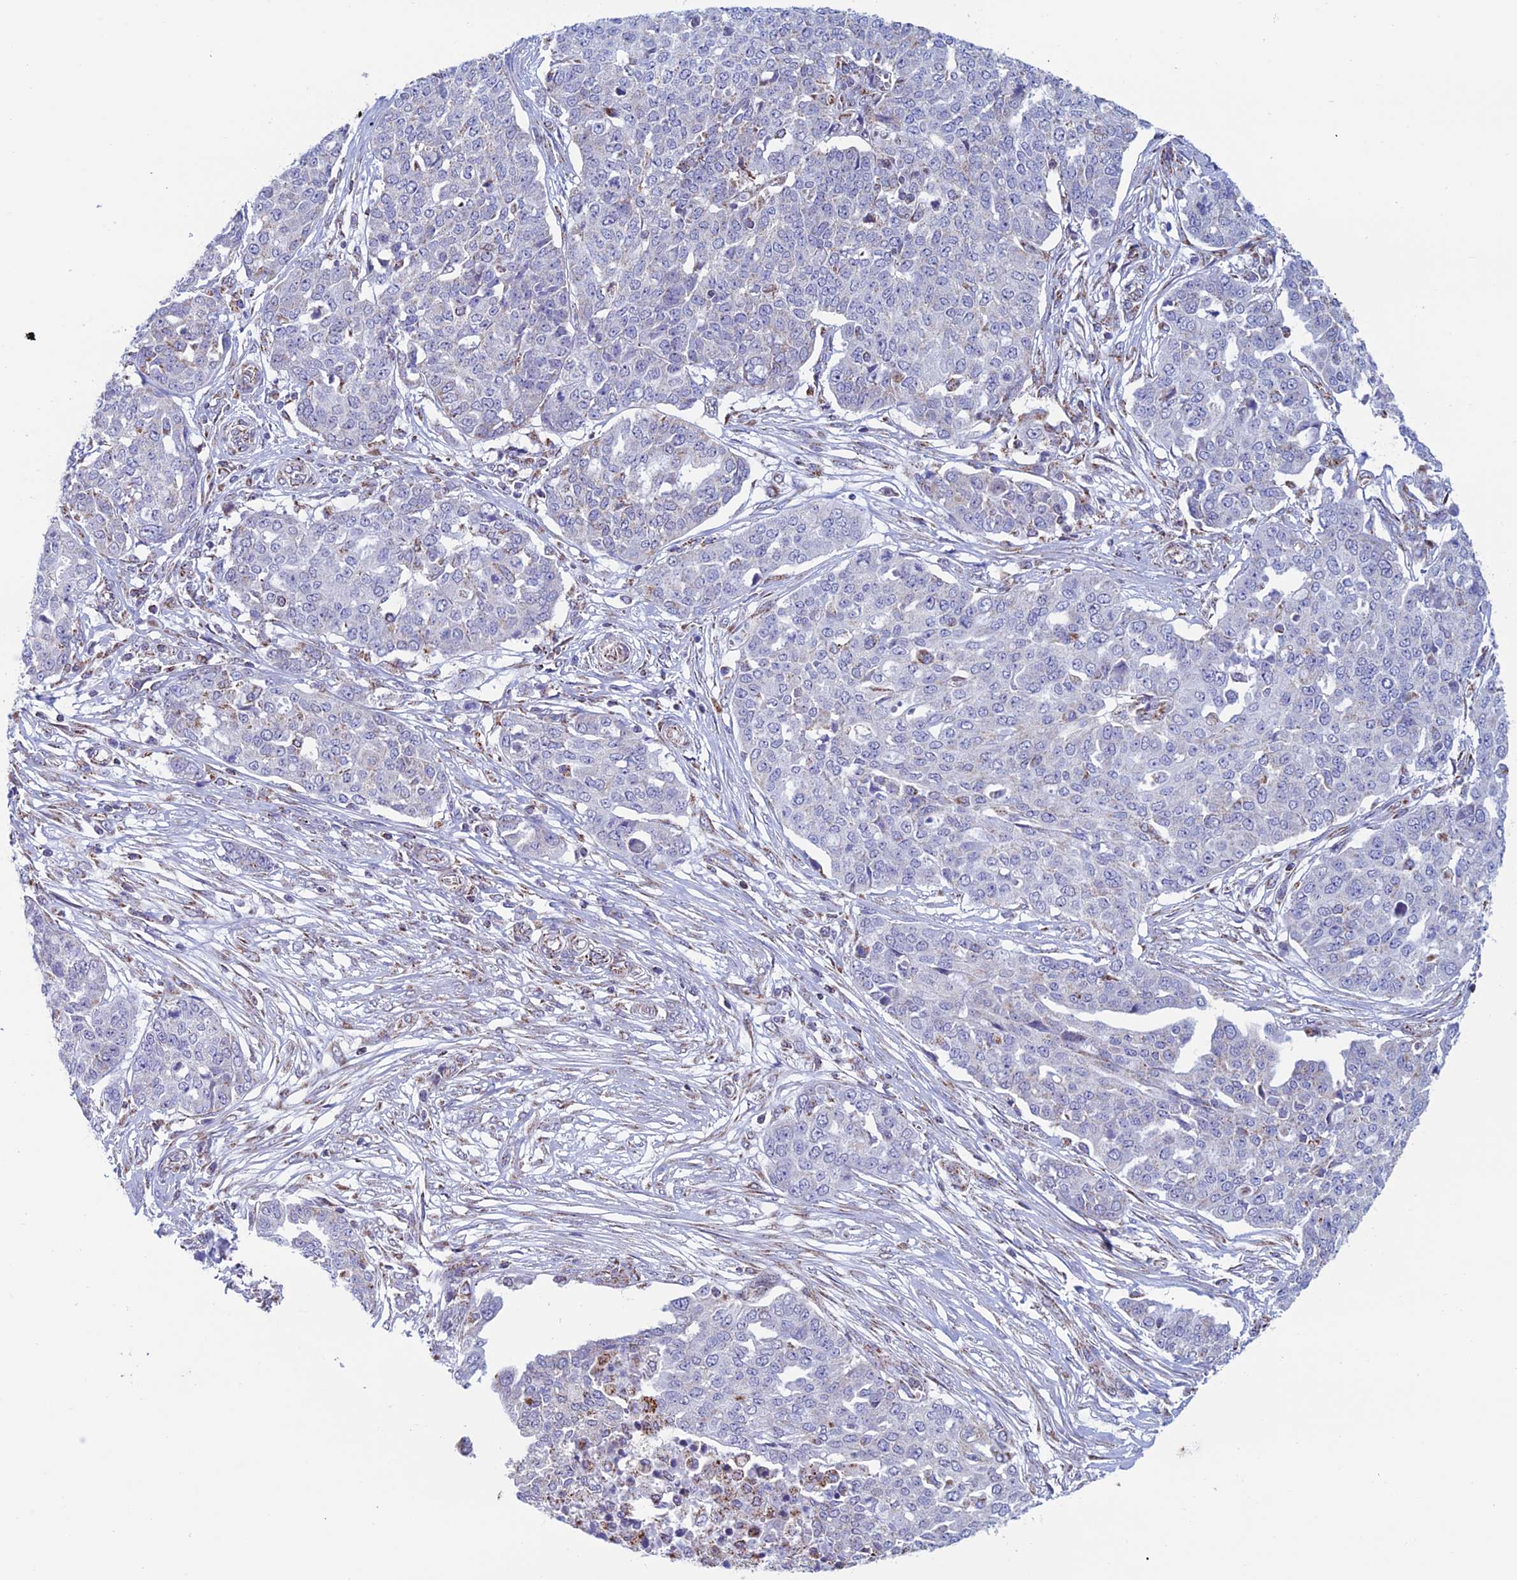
{"staining": {"intensity": "negative", "quantity": "none", "location": "none"}, "tissue": "ovarian cancer", "cell_type": "Tumor cells", "image_type": "cancer", "snomed": [{"axis": "morphology", "description": "Cystadenocarcinoma, serous, NOS"}, {"axis": "topography", "description": "Soft tissue"}, {"axis": "topography", "description": "Ovary"}], "caption": "High power microscopy photomicrograph of an immunohistochemistry image of serous cystadenocarcinoma (ovarian), revealing no significant expression in tumor cells.", "gene": "ZNG1B", "patient": {"sex": "female", "age": 57}}